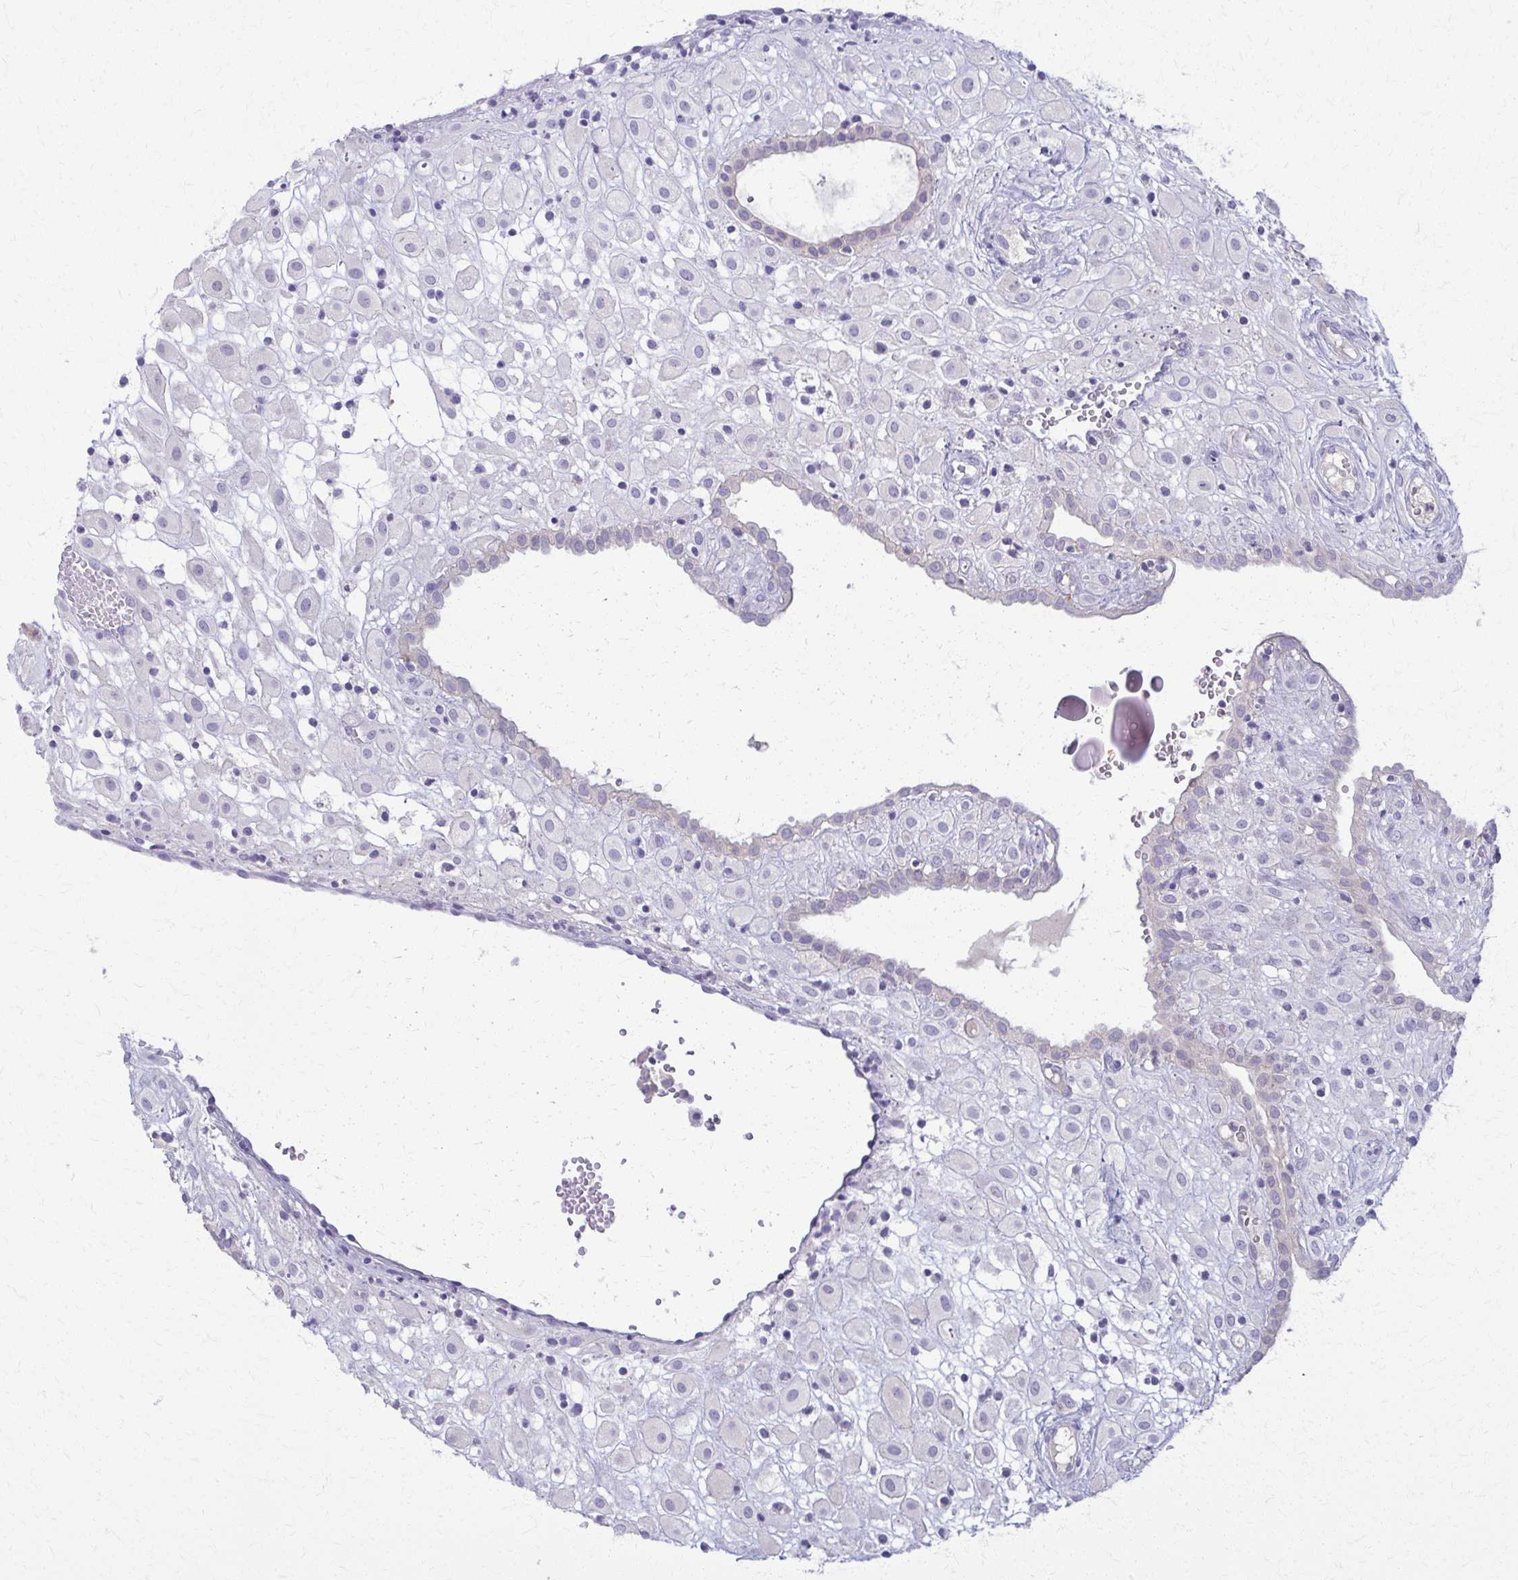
{"staining": {"intensity": "negative", "quantity": "none", "location": "none"}, "tissue": "placenta", "cell_type": "Decidual cells", "image_type": "normal", "snomed": [{"axis": "morphology", "description": "Normal tissue, NOS"}, {"axis": "topography", "description": "Placenta"}], "caption": "This is a image of immunohistochemistry (IHC) staining of benign placenta, which shows no staining in decidual cells.", "gene": "ENSG00000275249", "patient": {"sex": "female", "age": 24}}